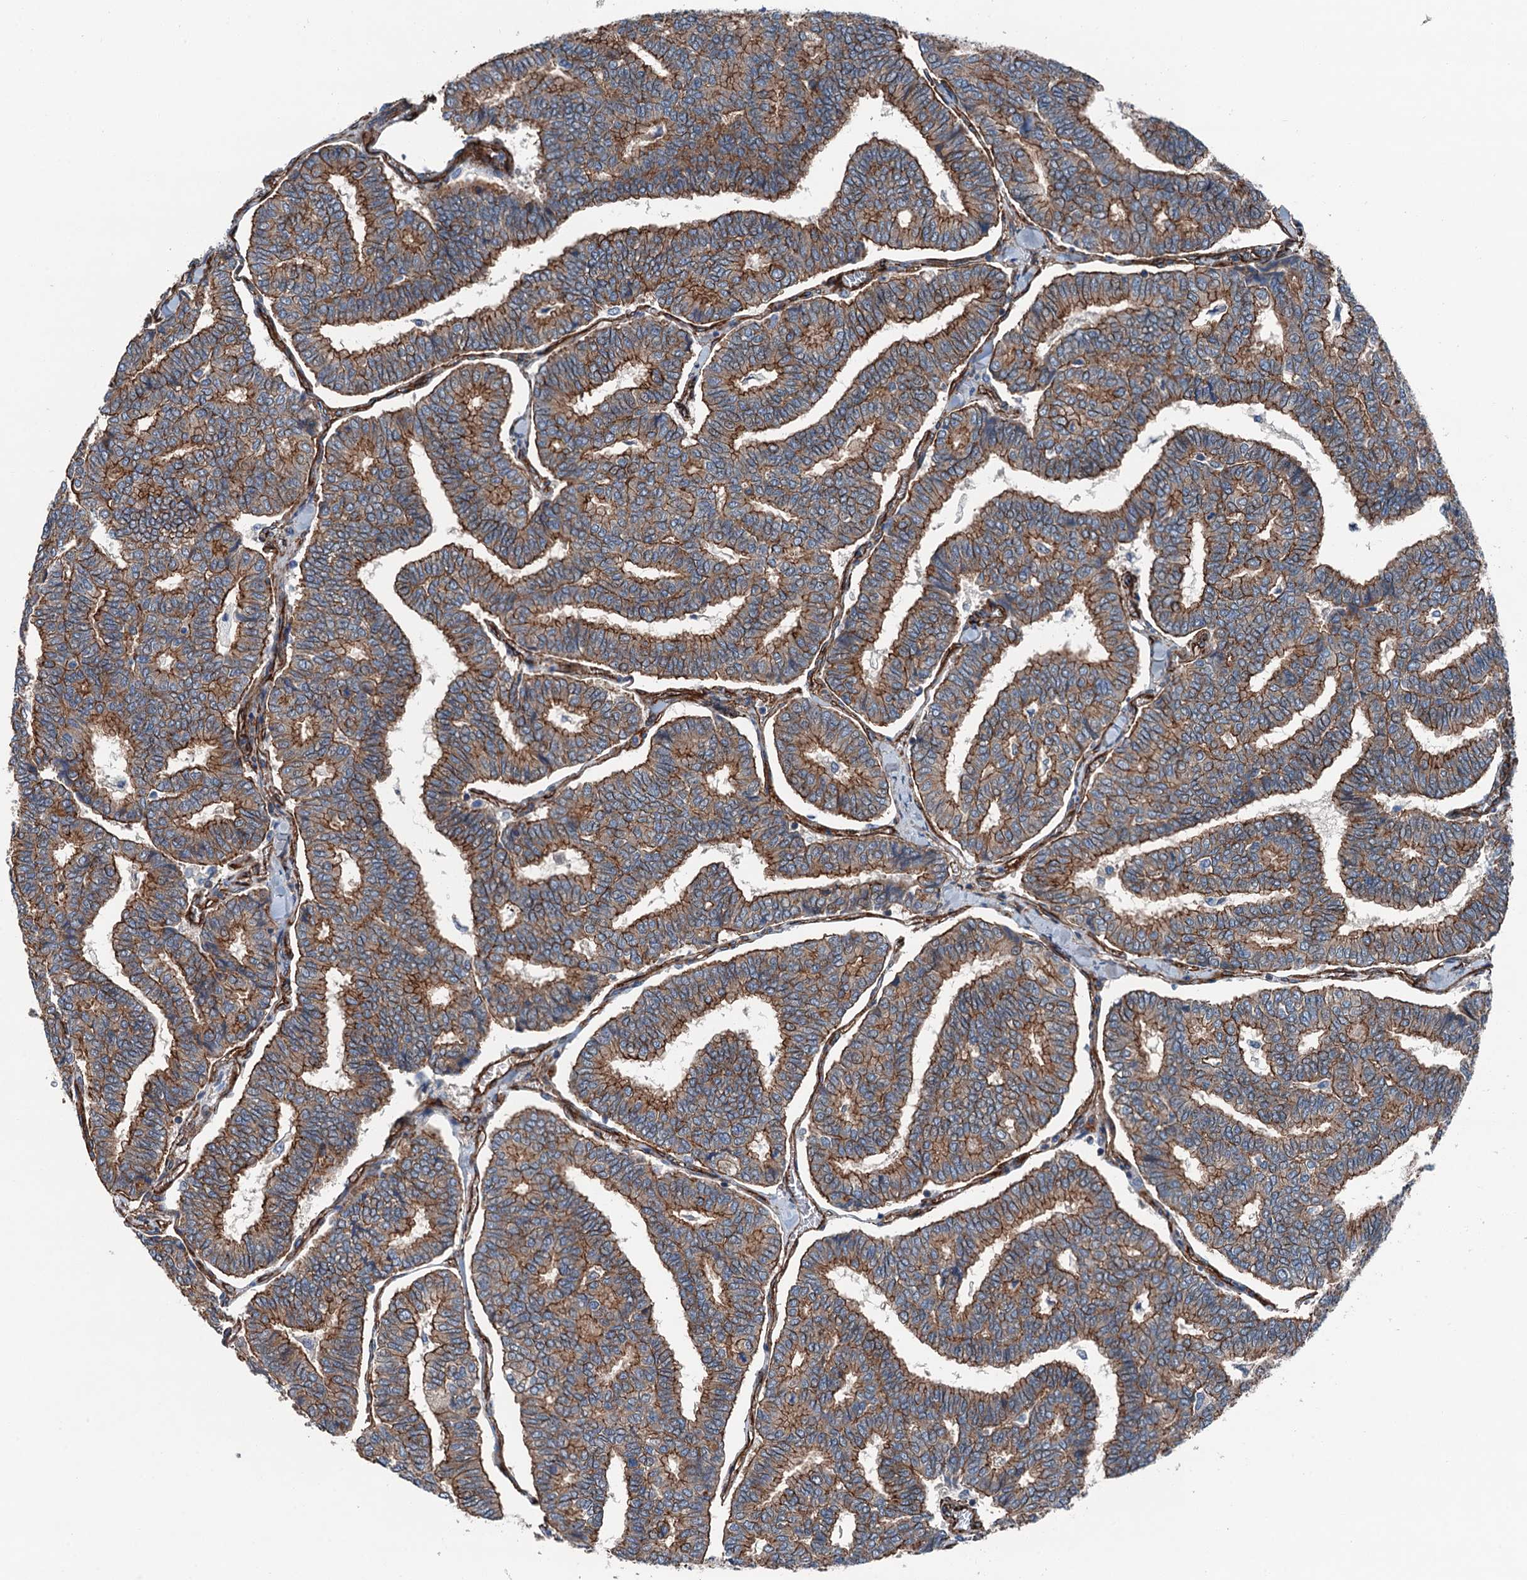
{"staining": {"intensity": "strong", "quantity": ">75%", "location": "cytoplasmic/membranous"}, "tissue": "thyroid cancer", "cell_type": "Tumor cells", "image_type": "cancer", "snomed": [{"axis": "morphology", "description": "Papillary adenocarcinoma, NOS"}, {"axis": "topography", "description": "Thyroid gland"}], "caption": "Tumor cells show strong cytoplasmic/membranous expression in about >75% of cells in thyroid cancer (papillary adenocarcinoma). (brown staining indicates protein expression, while blue staining denotes nuclei).", "gene": "NMRAL1", "patient": {"sex": "female", "age": 35}}